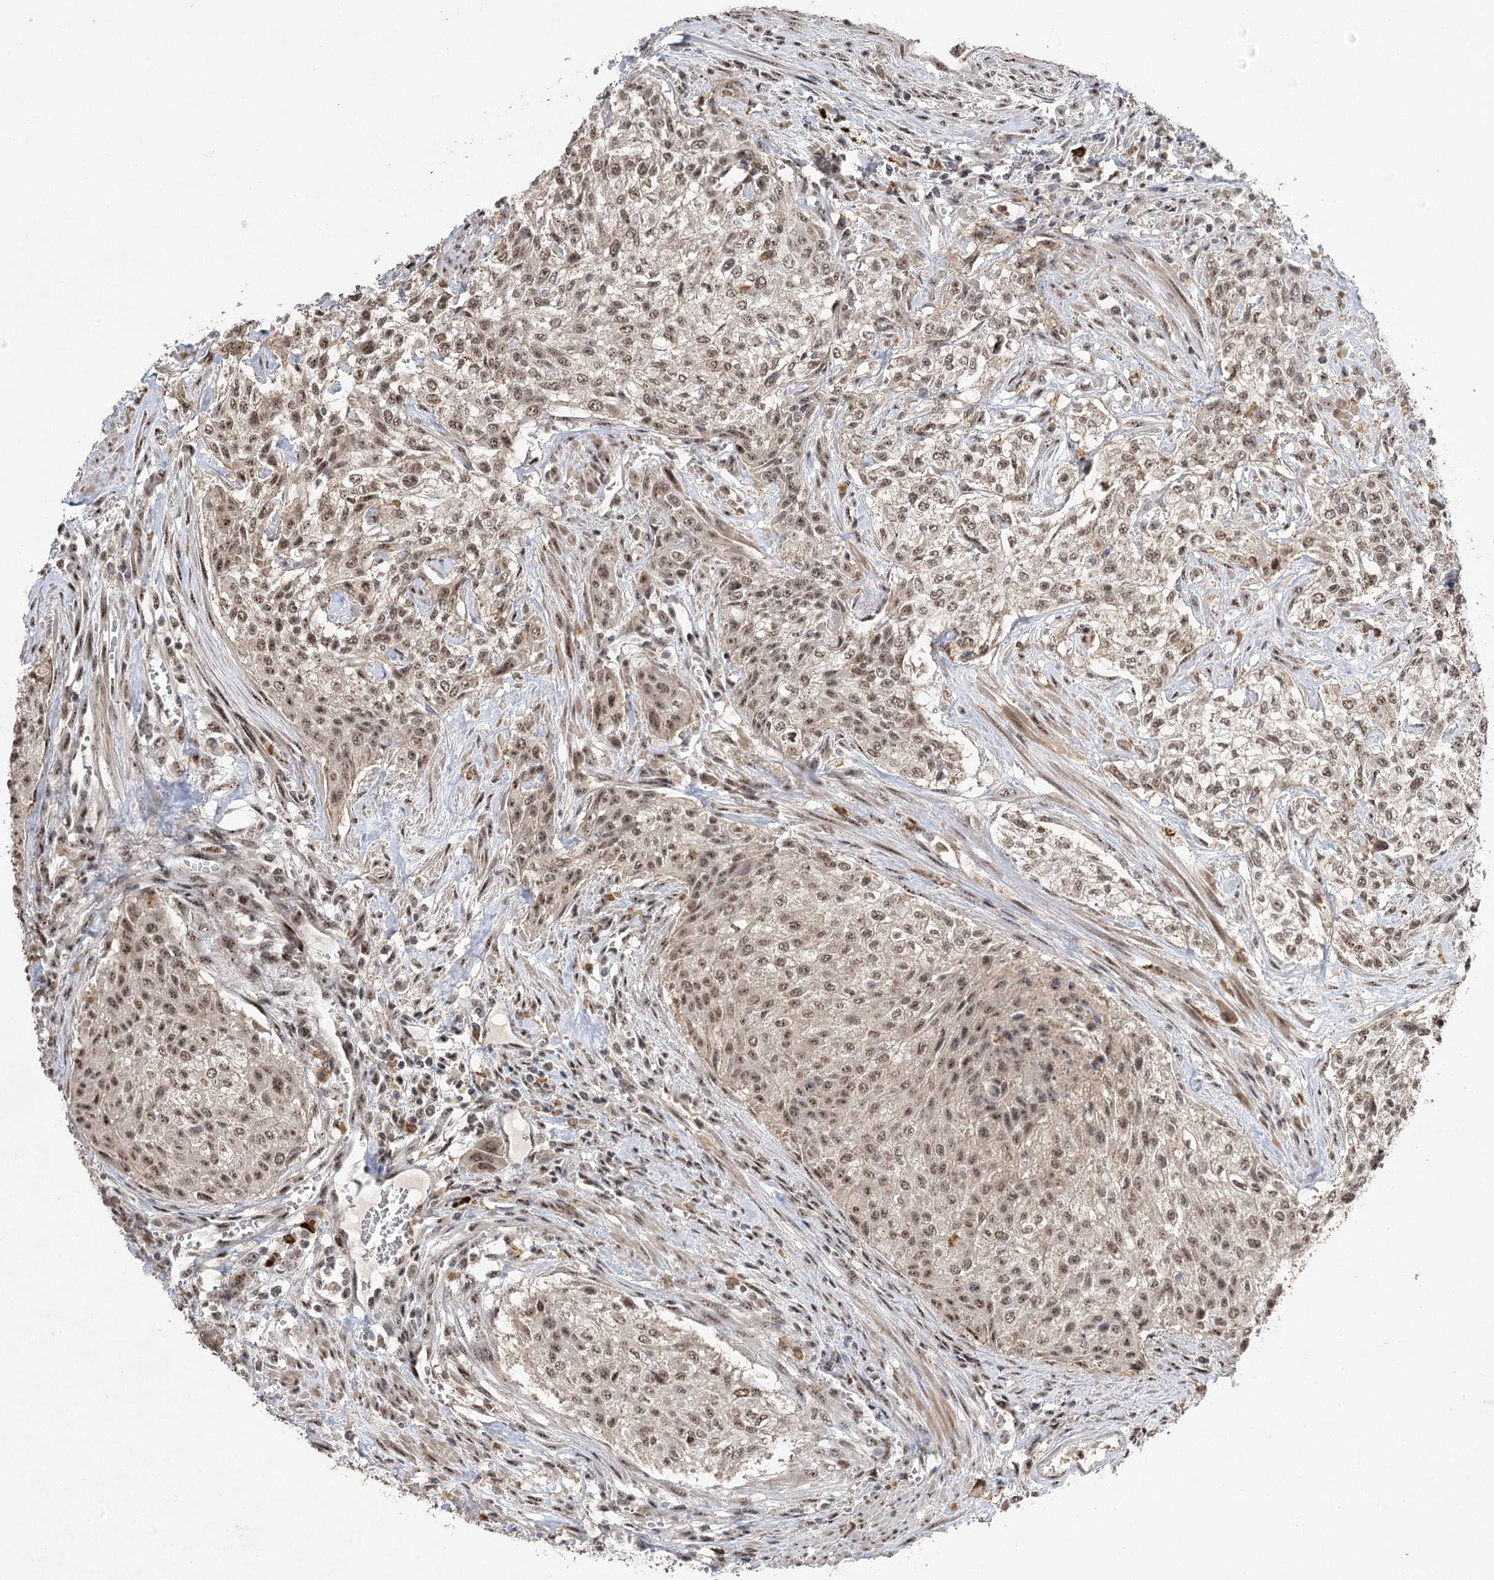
{"staining": {"intensity": "weak", "quantity": ">75%", "location": "nuclear"}, "tissue": "urothelial cancer", "cell_type": "Tumor cells", "image_type": "cancer", "snomed": [{"axis": "morphology", "description": "Normal tissue, NOS"}, {"axis": "morphology", "description": "Urothelial carcinoma, NOS"}, {"axis": "topography", "description": "Urinary bladder"}, {"axis": "topography", "description": "Peripheral nerve tissue"}], "caption": "This micrograph displays urothelial cancer stained with IHC to label a protein in brown. The nuclear of tumor cells show weak positivity for the protein. Nuclei are counter-stained blue.", "gene": "PYROXD1", "patient": {"sex": "male", "age": 35}}